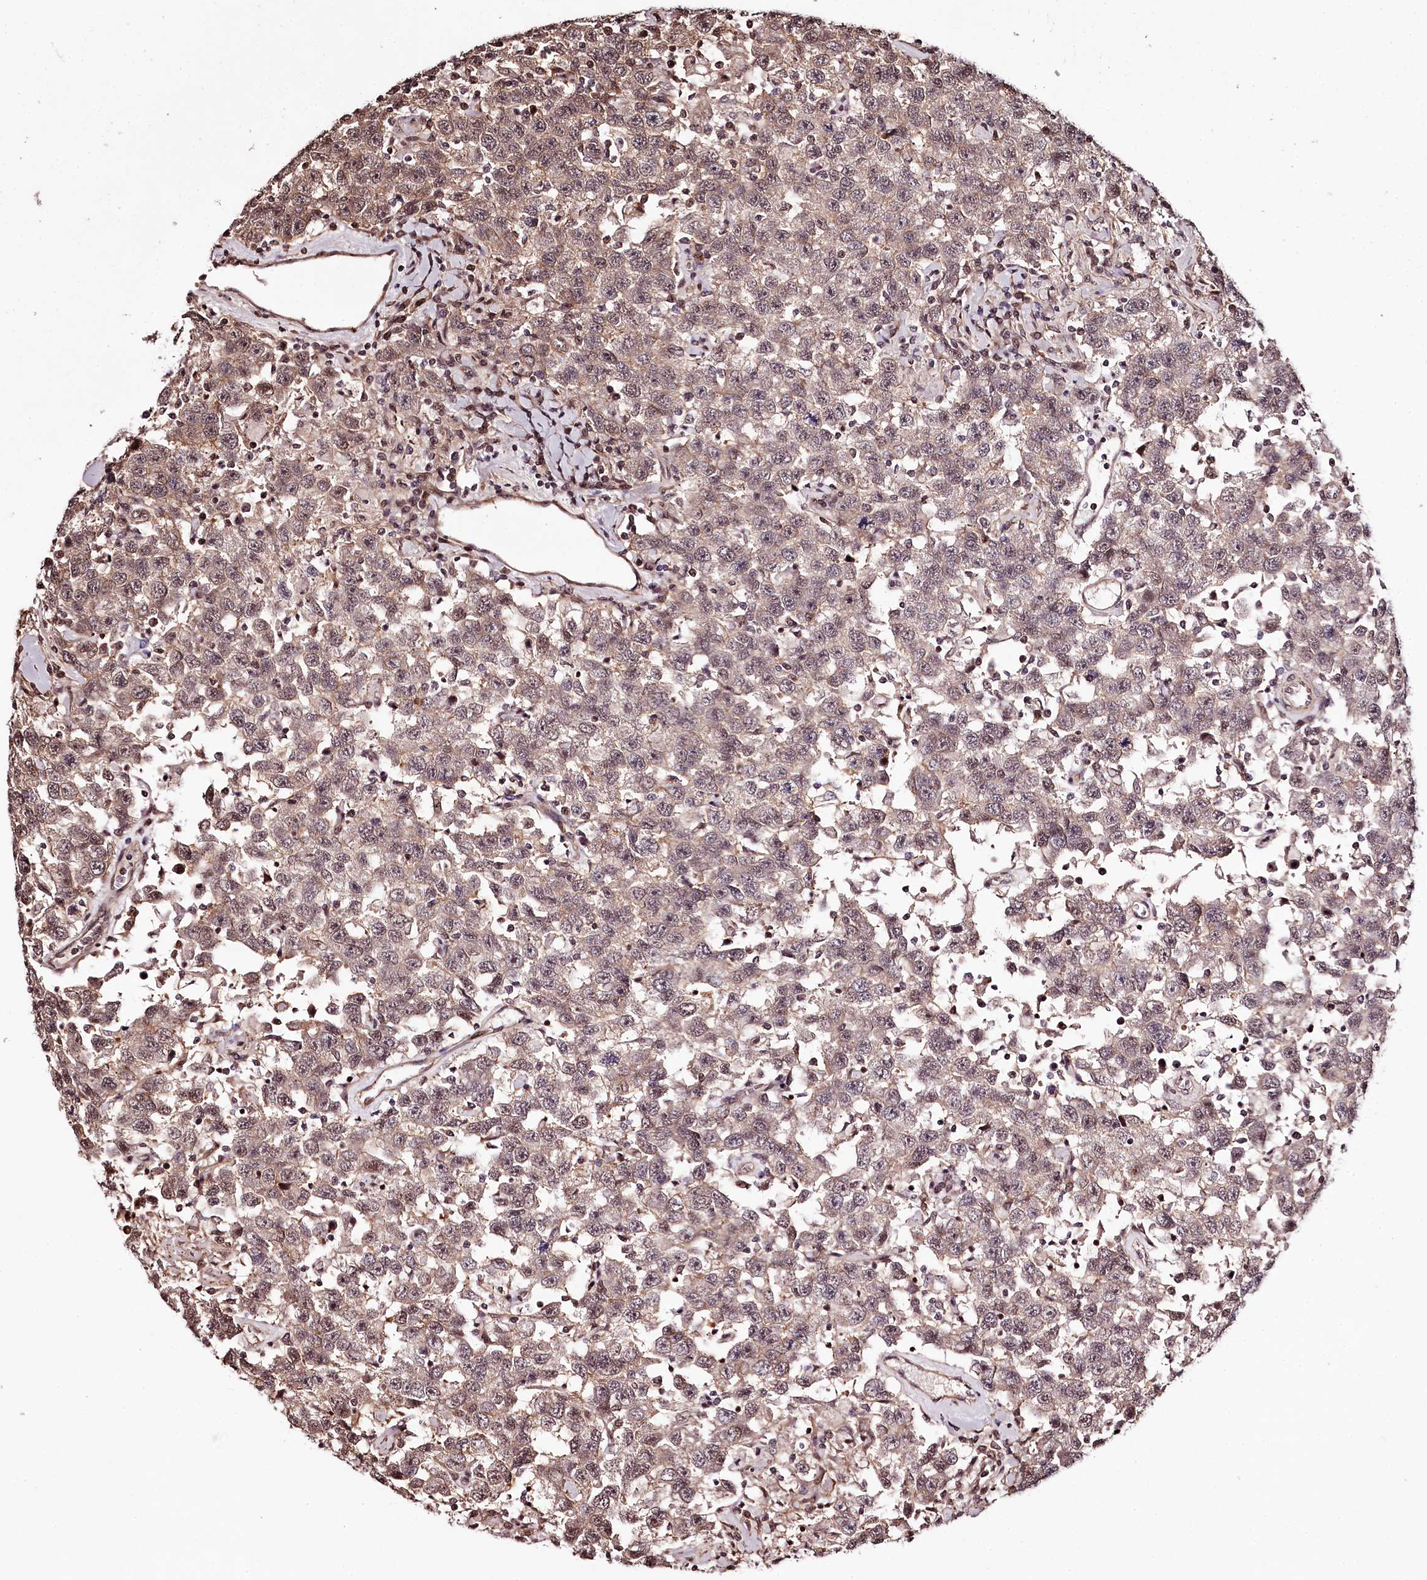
{"staining": {"intensity": "moderate", "quantity": ">75%", "location": "cytoplasmic/membranous"}, "tissue": "testis cancer", "cell_type": "Tumor cells", "image_type": "cancer", "snomed": [{"axis": "morphology", "description": "Seminoma, NOS"}, {"axis": "topography", "description": "Testis"}], "caption": "Protein expression analysis of human seminoma (testis) reveals moderate cytoplasmic/membranous staining in about >75% of tumor cells.", "gene": "TTC33", "patient": {"sex": "male", "age": 41}}